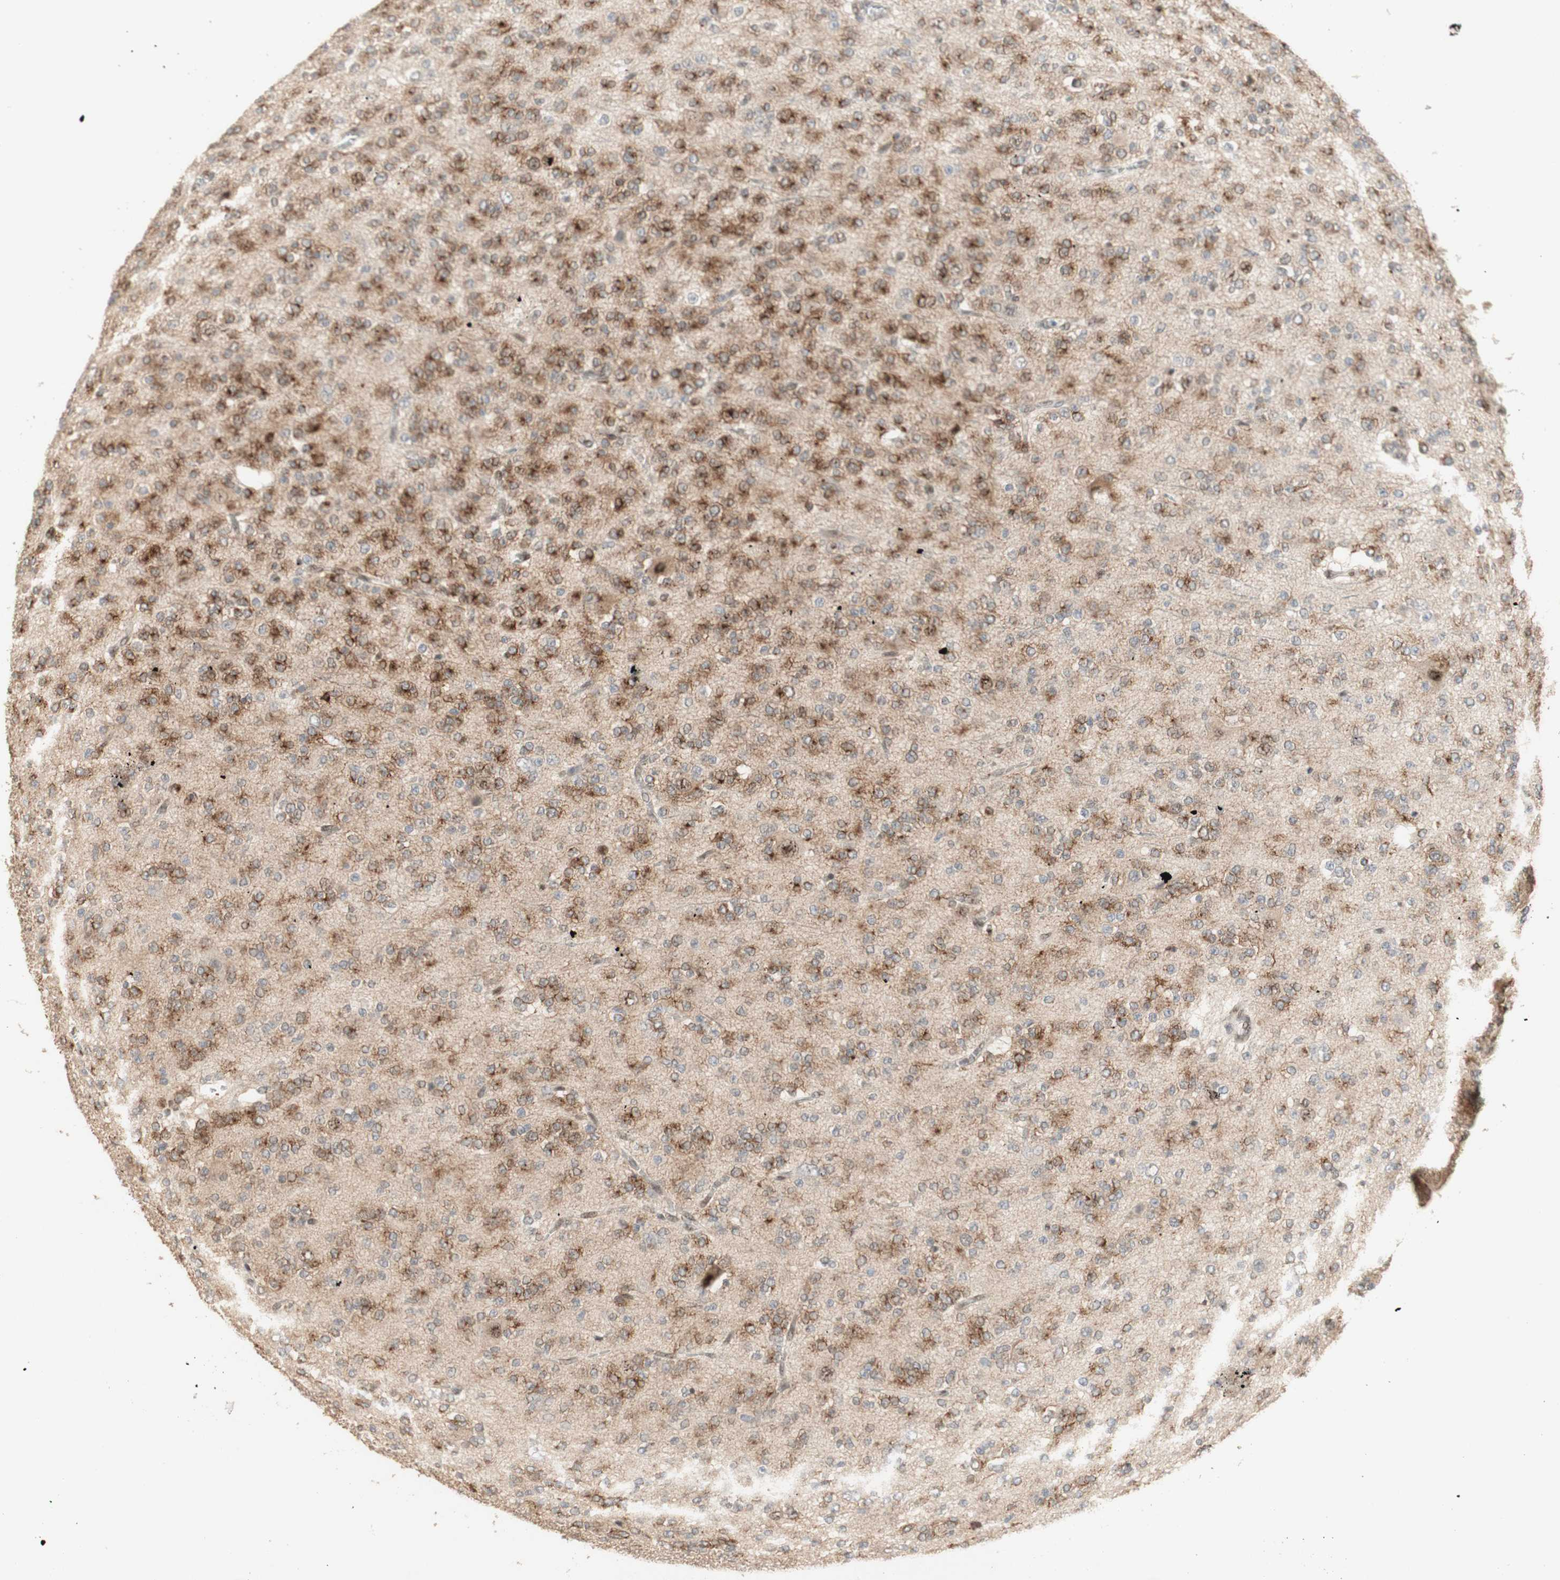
{"staining": {"intensity": "moderate", "quantity": ">75%", "location": "cytoplasmic/membranous"}, "tissue": "glioma", "cell_type": "Tumor cells", "image_type": "cancer", "snomed": [{"axis": "morphology", "description": "Glioma, malignant, Low grade"}, {"axis": "topography", "description": "Brain"}], "caption": "DAB immunohistochemical staining of human glioma shows moderate cytoplasmic/membranous protein expression in about >75% of tumor cells.", "gene": "FOXP1", "patient": {"sex": "male", "age": 38}}